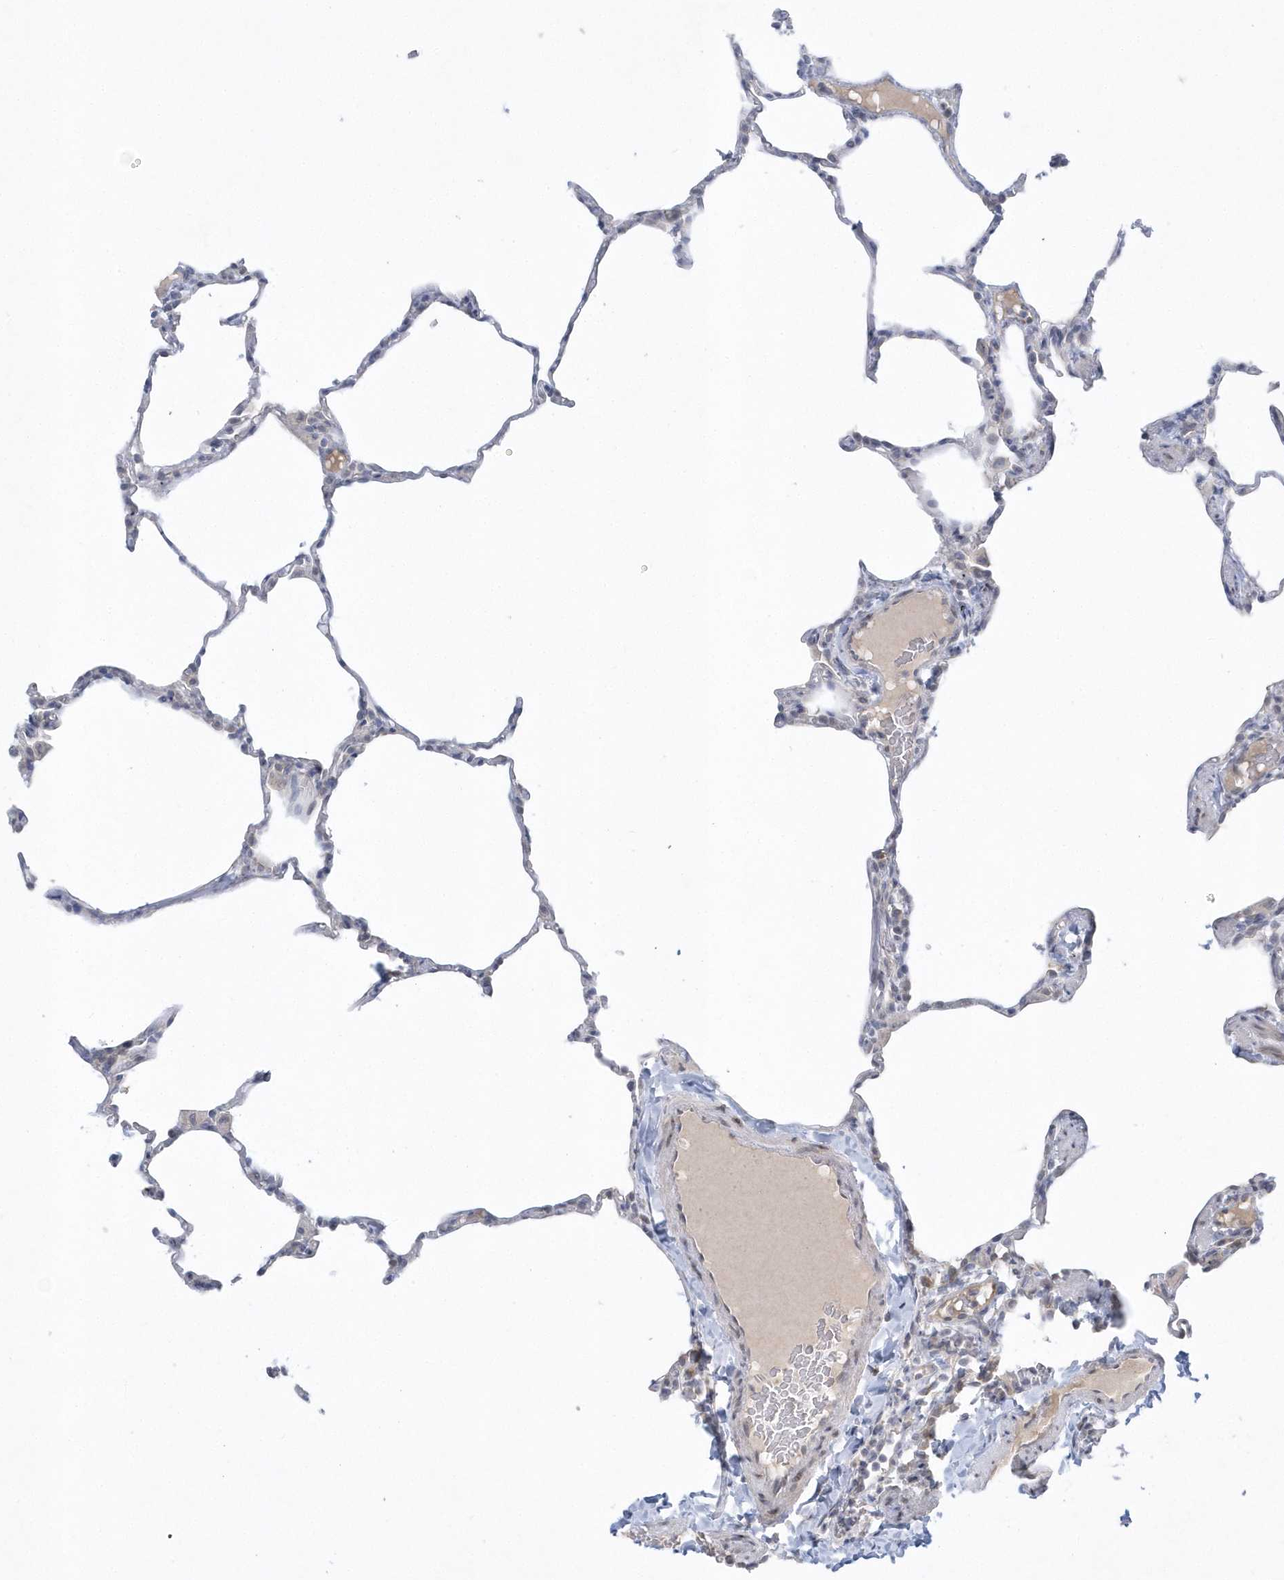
{"staining": {"intensity": "negative", "quantity": "none", "location": "none"}, "tissue": "lung", "cell_type": "Alveolar cells", "image_type": "normal", "snomed": [{"axis": "morphology", "description": "Normal tissue, NOS"}, {"axis": "topography", "description": "Lung"}], "caption": "DAB (3,3'-diaminobenzidine) immunohistochemical staining of benign lung displays no significant expression in alveolar cells.", "gene": "ZC3H12D", "patient": {"sex": "male", "age": 20}}